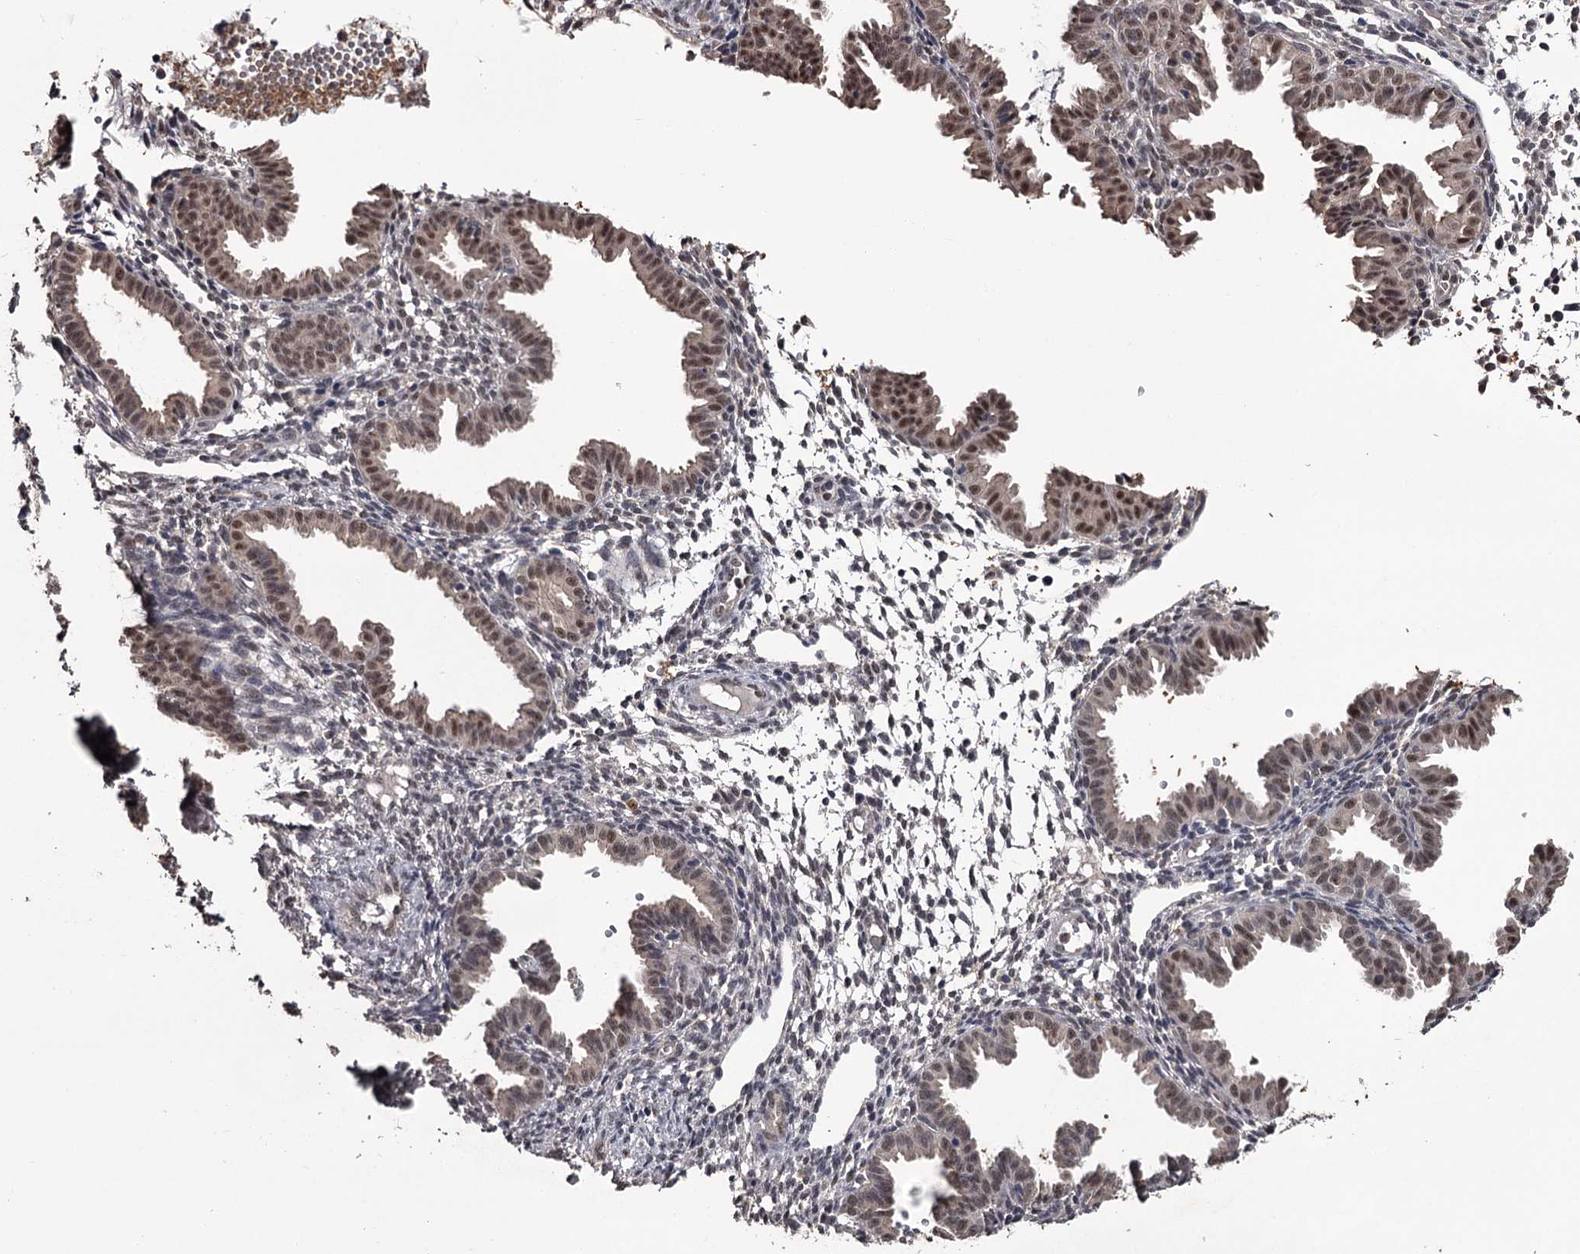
{"staining": {"intensity": "weak", "quantity": "<25%", "location": "nuclear"}, "tissue": "endometrium", "cell_type": "Cells in endometrial stroma", "image_type": "normal", "snomed": [{"axis": "morphology", "description": "Normal tissue, NOS"}, {"axis": "topography", "description": "Endometrium"}], "caption": "DAB (3,3'-diaminobenzidine) immunohistochemical staining of benign endometrium exhibits no significant staining in cells in endometrial stroma. (Immunohistochemistry (ihc), brightfield microscopy, high magnification).", "gene": "PRPF40B", "patient": {"sex": "female", "age": 33}}